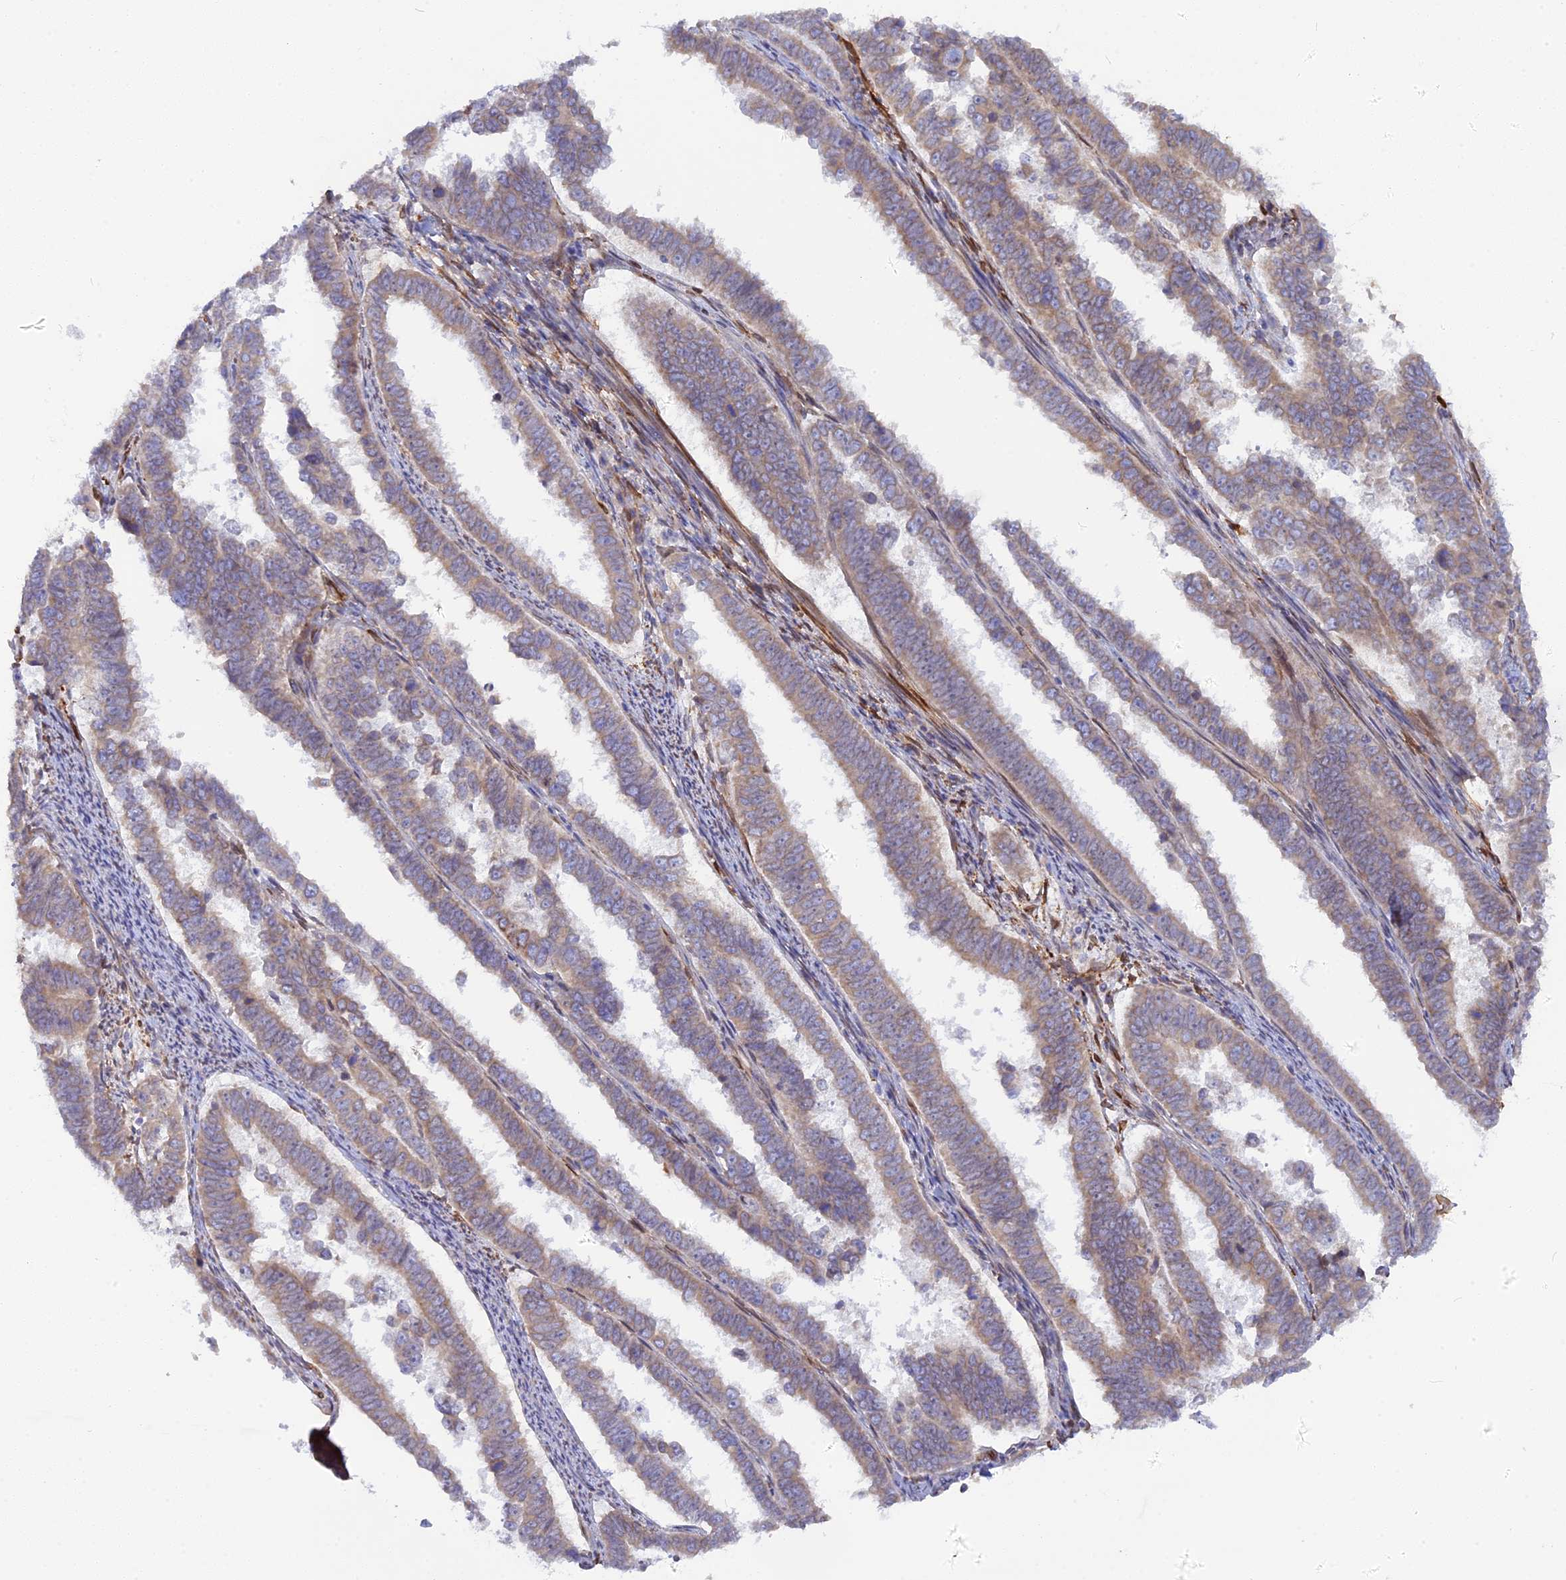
{"staining": {"intensity": "weak", "quantity": ">75%", "location": "cytoplasmic/membranous"}, "tissue": "endometrial cancer", "cell_type": "Tumor cells", "image_type": "cancer", "snomed": [{"axis": "morphology", "description": "Adenocarcinoma, NOS"}, {"axis": "topography", "description": "Endometrium"}], "caption": "Human endometrial adenocarcinoma stained with a brown dye displays weak cytoplasmic/membranous positive expression in about >75% of tumor cells.", "gene": "TLCD1", "patient": {"sex": "female", "age": 75}}